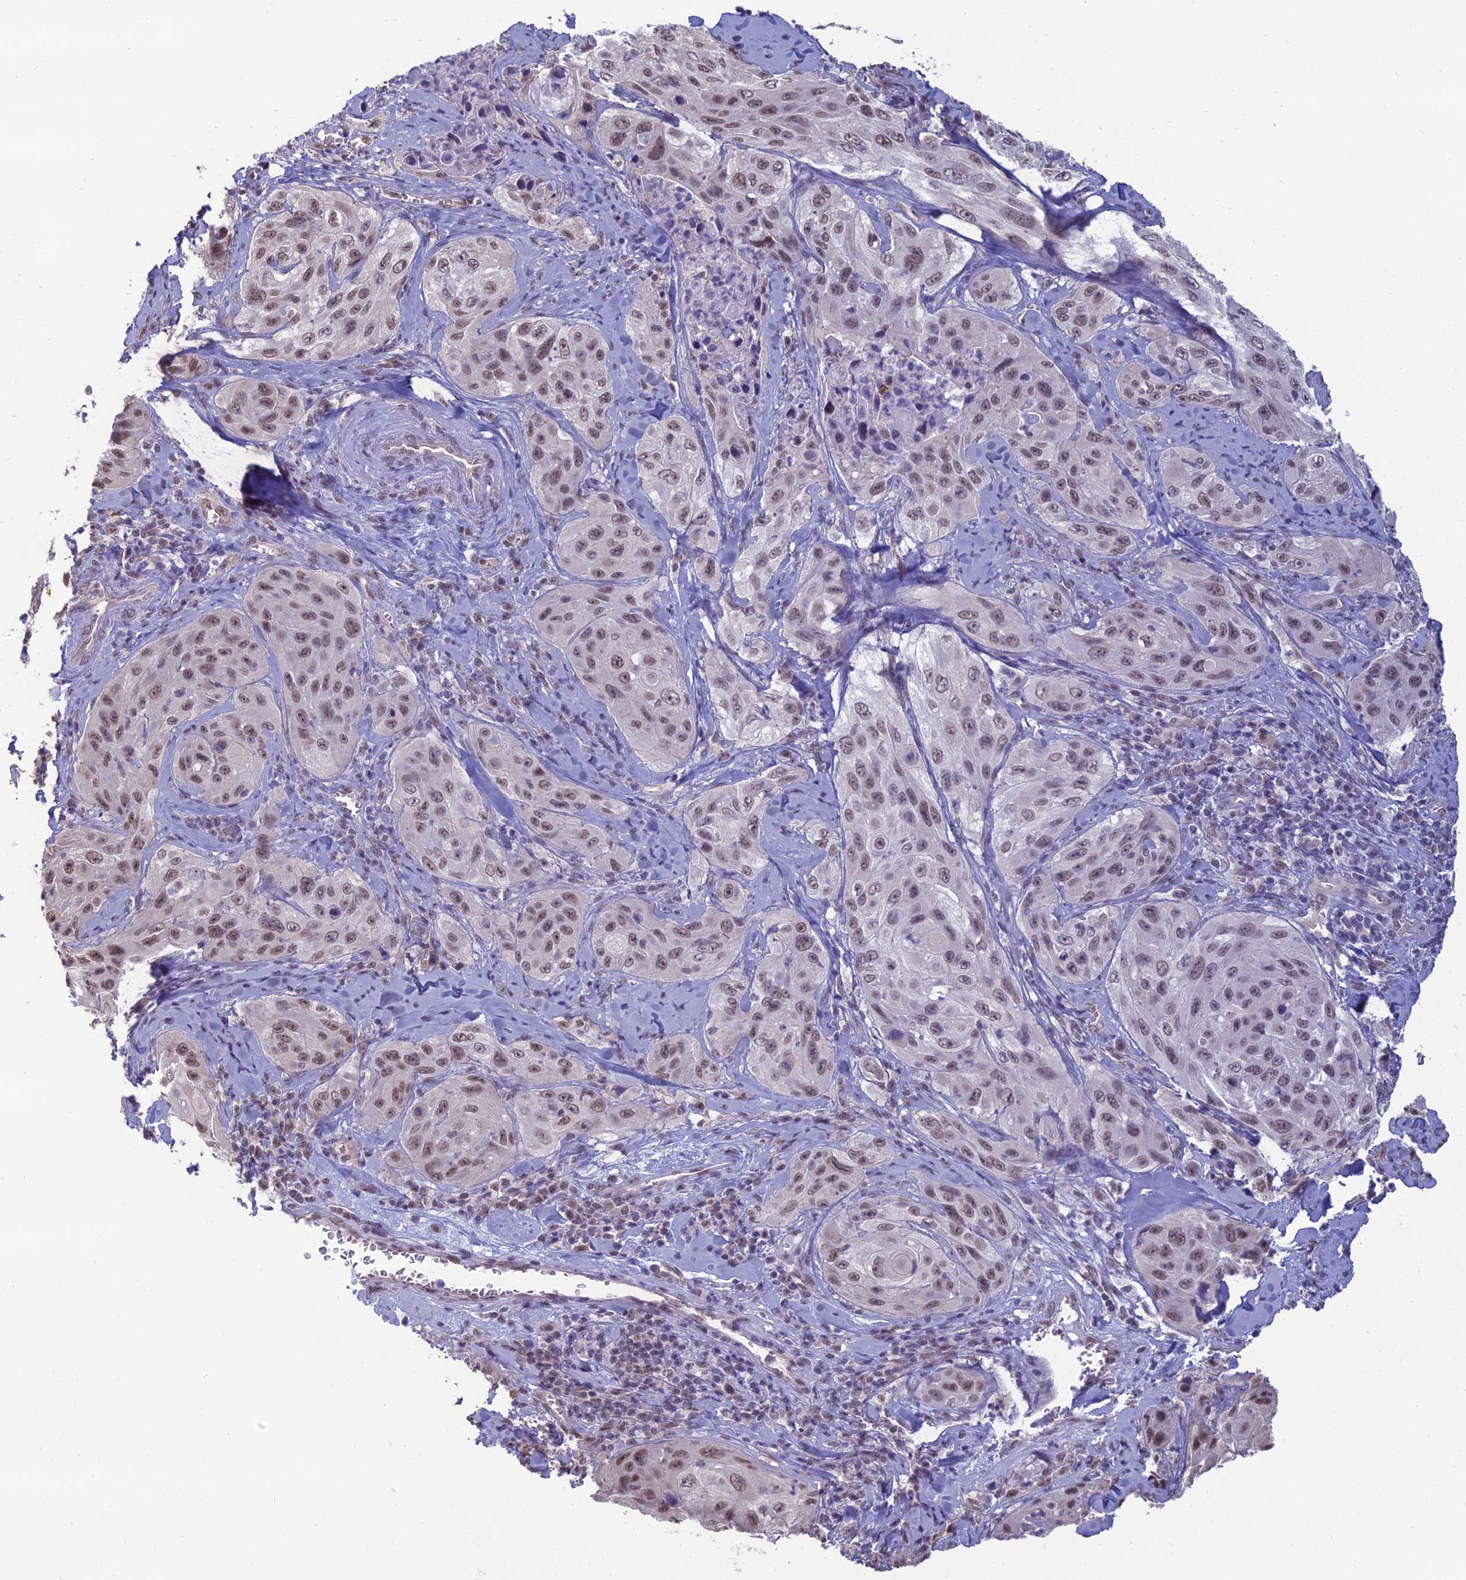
{"staining": {"intensity": "moderate", "quantity": ">75%", "location": "nuclear"}, "tissue": "cervical cancer", "cell_type": "Tumor cells", "image_type": "cancer", "snomed": [{"axis": "morphology", "description": "Squamous cell carcinoma, NOS"}, {"axis": "topography", "description": "Cervix"}], "caption": "A brown stain shows moderate nuclear positivity of a protein in human cervical cancer (squamous cell carcinoma) tumor cells.", "gene": "SRSF7", "patient": {"sex": "female", "age": 42}}